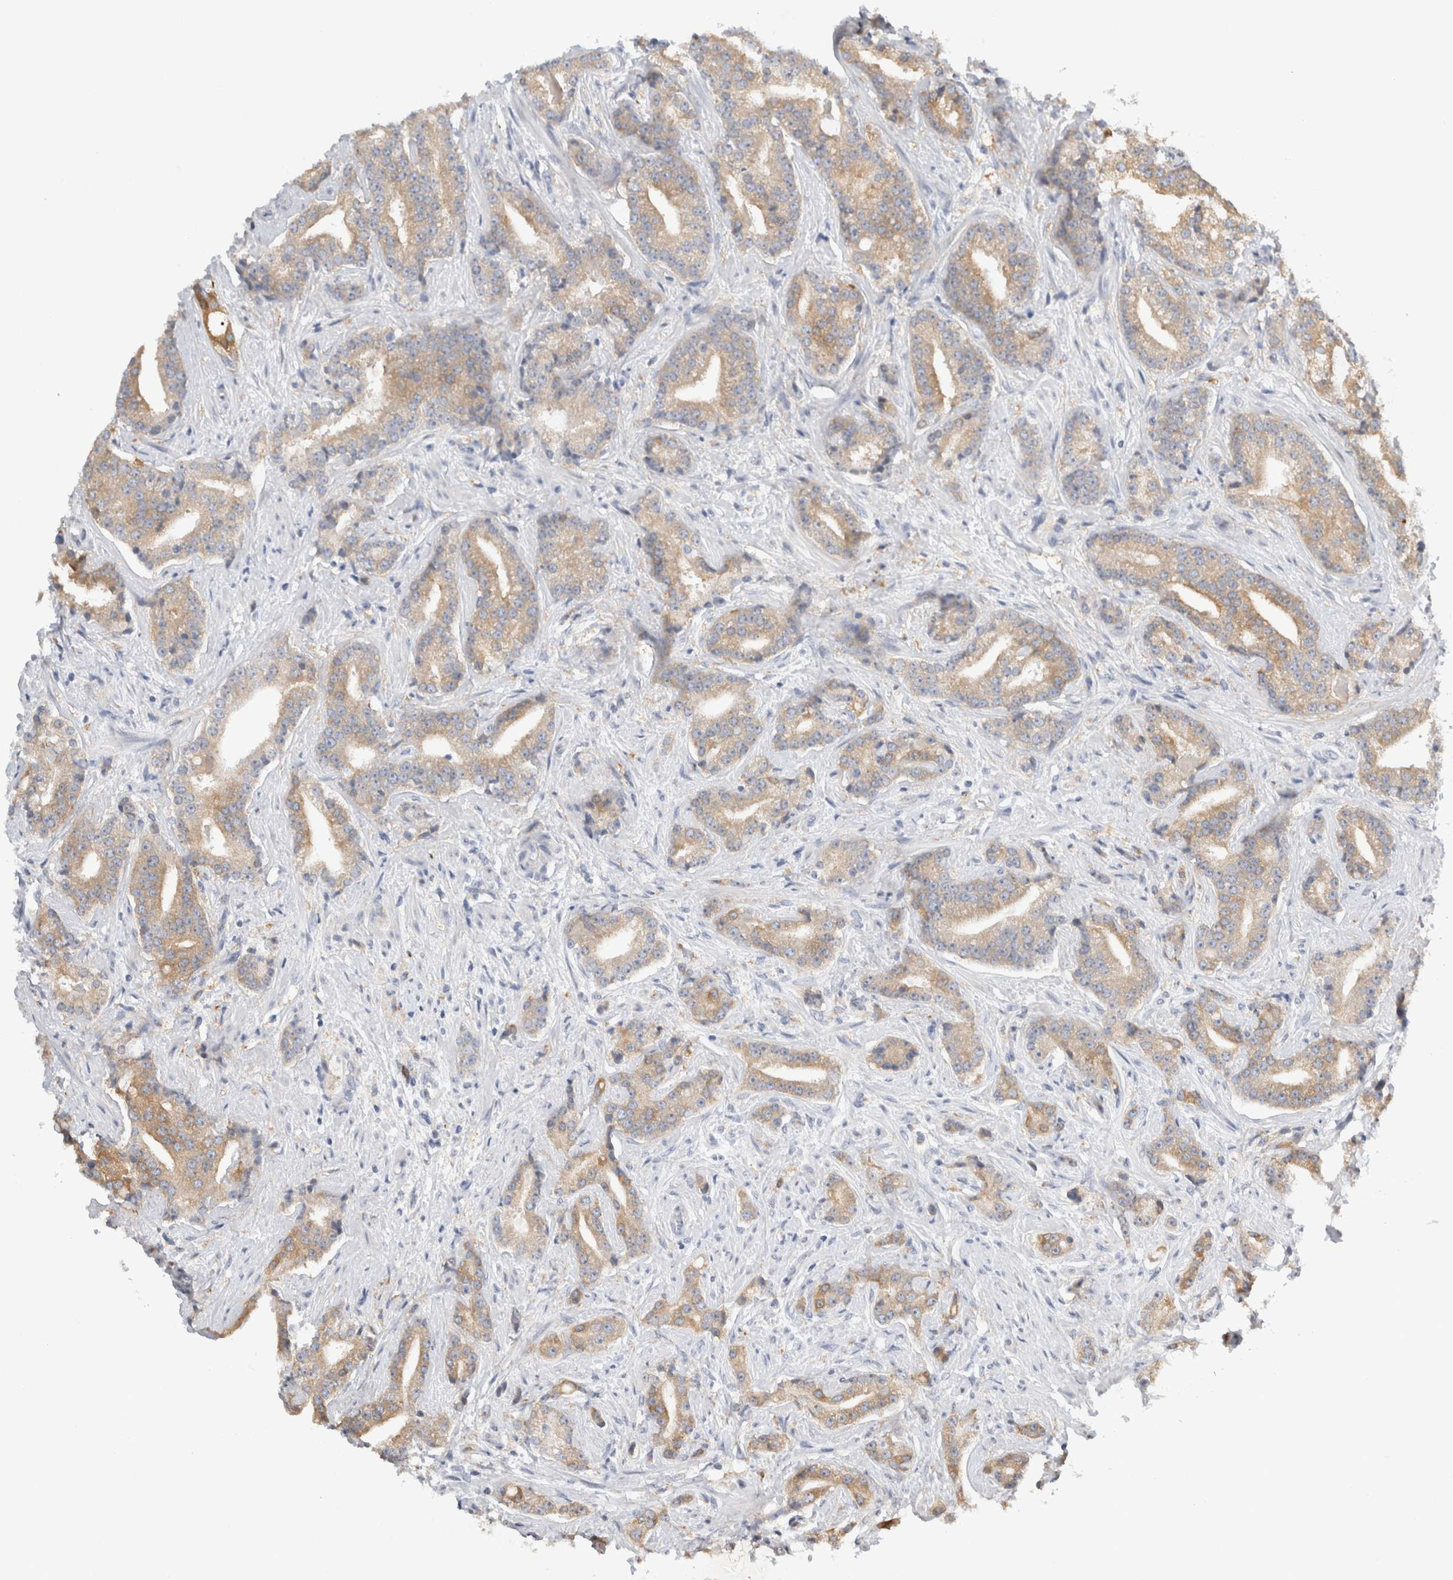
{"staining": {"intensity": "weak", "quantity": ">75%", "location": "cytoplasmic/membranous"}, "tissue": "prostate cancer", "cell_type": "Tumor cells", "image_type": "cancer", "snomed": [{"axis": "morphology", "description": "Adenocarcinoma, Low grade"}, {"axis": "topography", "description": "Prostate"}], "caption": "Adenocarcinoma (low-grade) (prostate) stained with DAB immunohistochemistry (IHC) demonstrates low levels of weak cytoplasmic/membranous staining in approximately >75% of tumor cells. The staining is performed using DAB (3,3'-diaminobenzidine) brown chromogen to label protein expression. The nuclei are counter-stained blue using hematoxylin.", "gene": "NEDD4L", "patient": {"sex": "male", "age": 67}}